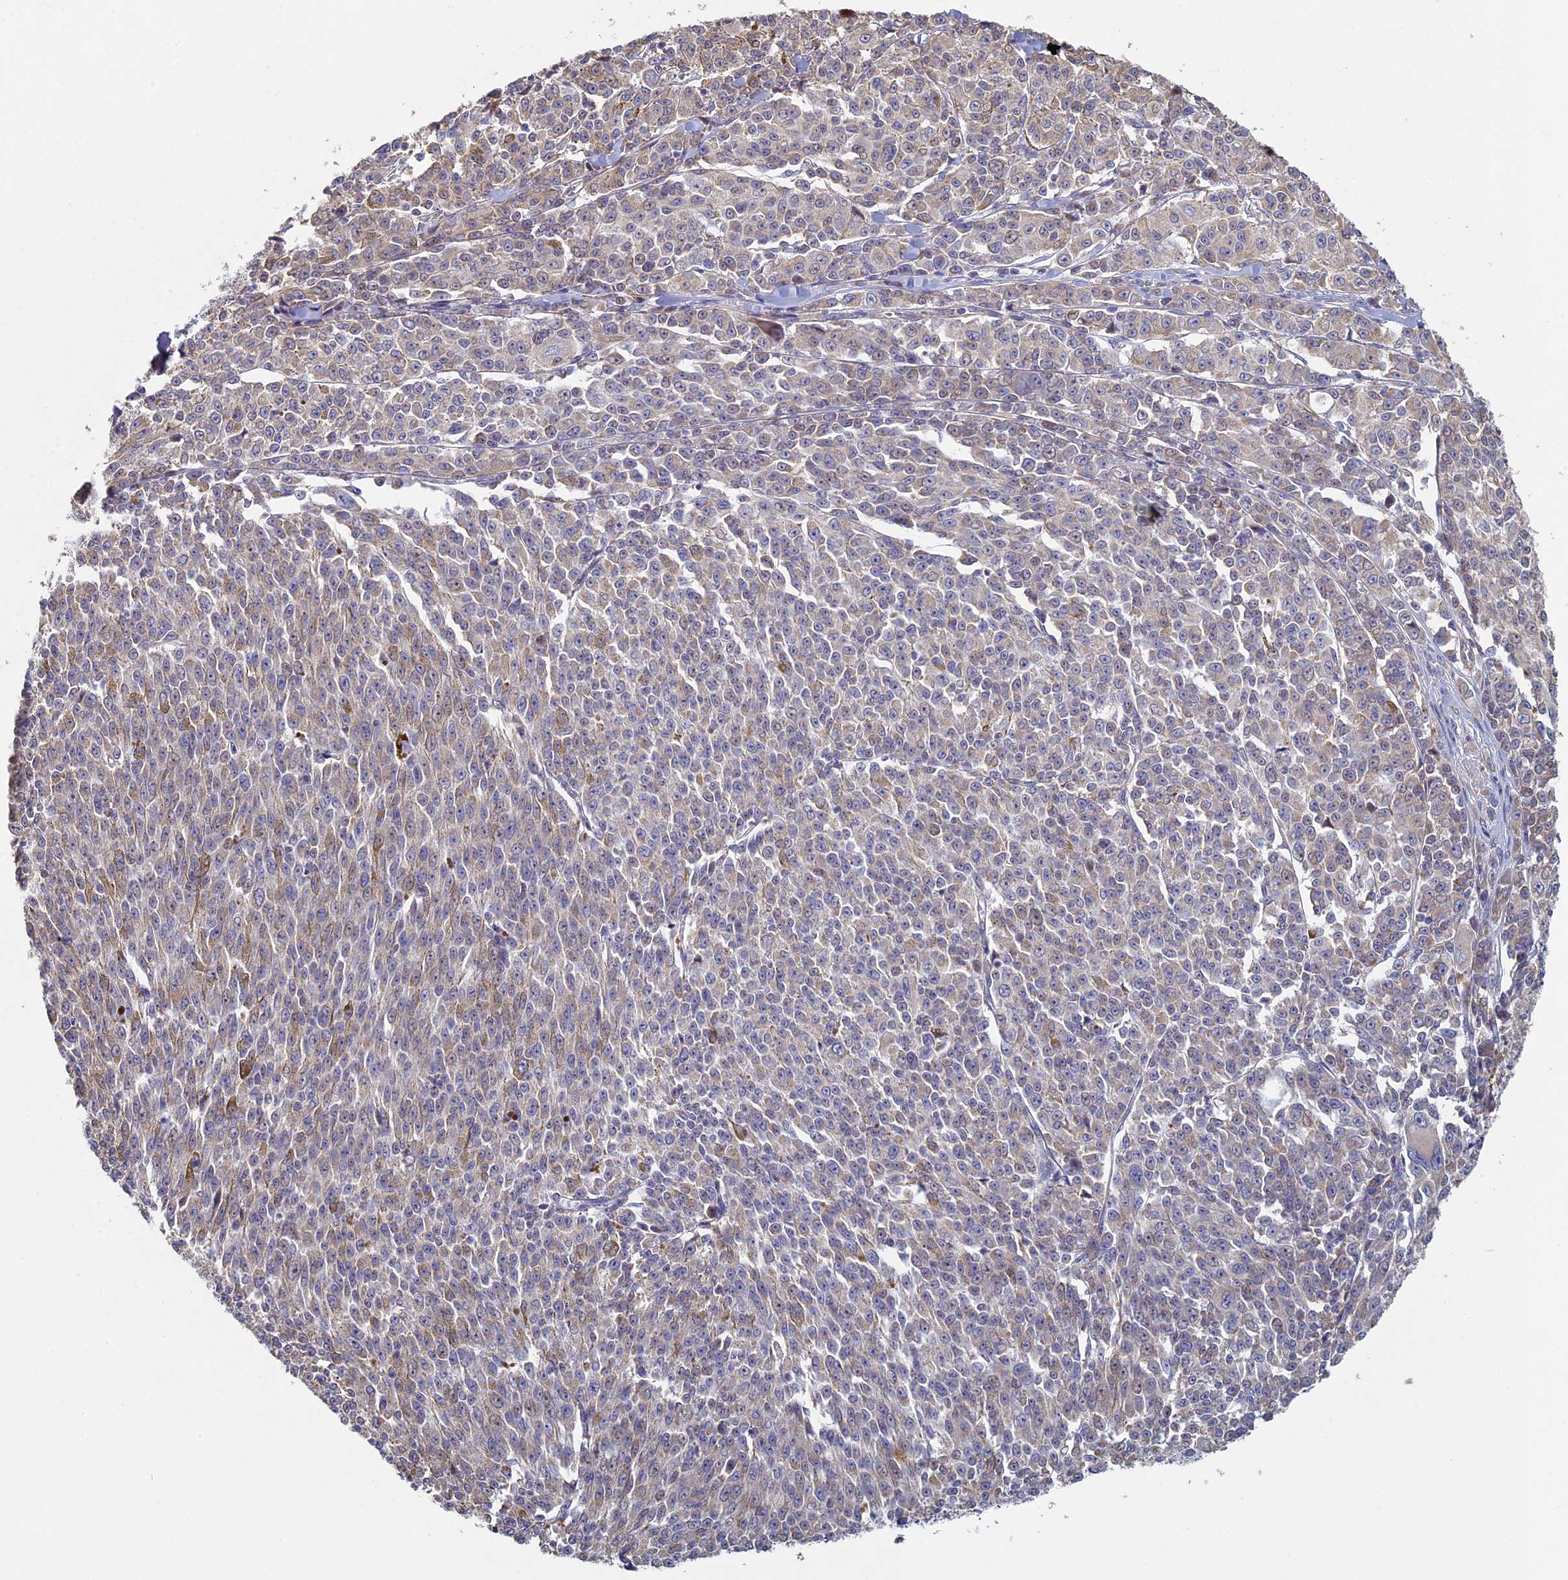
{"staining": {"intensity": "weak", "quantity": "25%-75%", "location": "cytoplasmic/membranous"}, "tissue": "melanoma", "cell_type": "Tumor cells", "image_type": "cancer", "snomed": [{"axis": "morphology", "description": "Malignant melanoma, NOS"}, {"axis": "topography", "description": "Skin"}], "caption": "Protein staining shows weak cytoplasmic/membranous staining in approximately 25%-75% of tumor cells in melanoma.", "gene": "DIXDC1", "patient": {"sex": "female", "age": 52}}